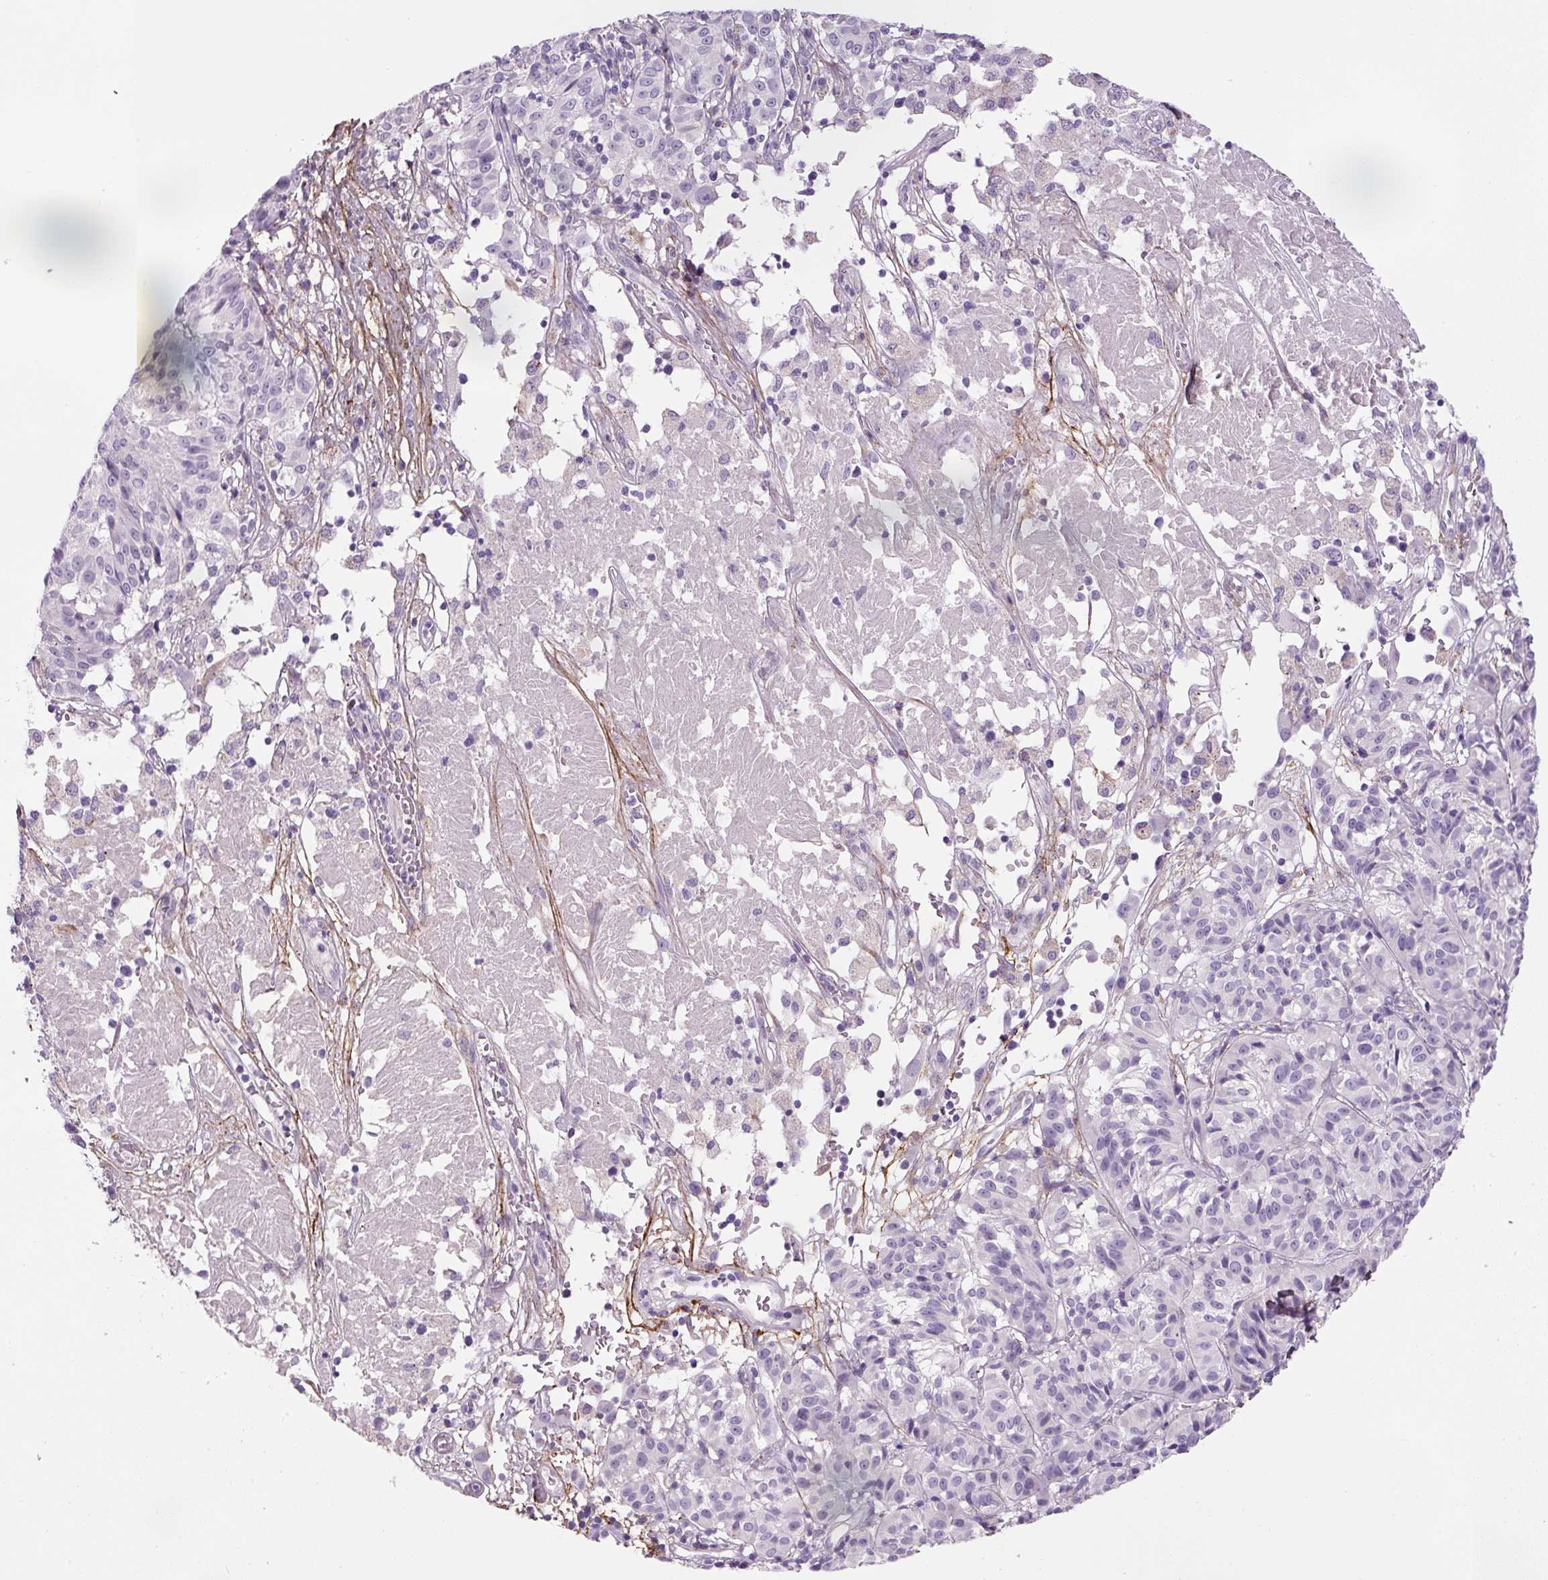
{"staining": {"intensity": "negative", "quantity": "none", "location": "none"}, "tissue": "melanoma", "cell_type": "Tumor cells", "image_type": "cancer", "snomed": [{"axis": "morphology", "description": "Malignant melanoma, NOS"}, {"axis": "topography", "description": "Skin"}], "caption": "Immunohistochemistry micrograph of neoplastic tissue: melanoma stained with DAB reveals no significant protein positivity in tumor cells.", "gene": "FBN1", "patient": {"sex": "female", "age": 72}}